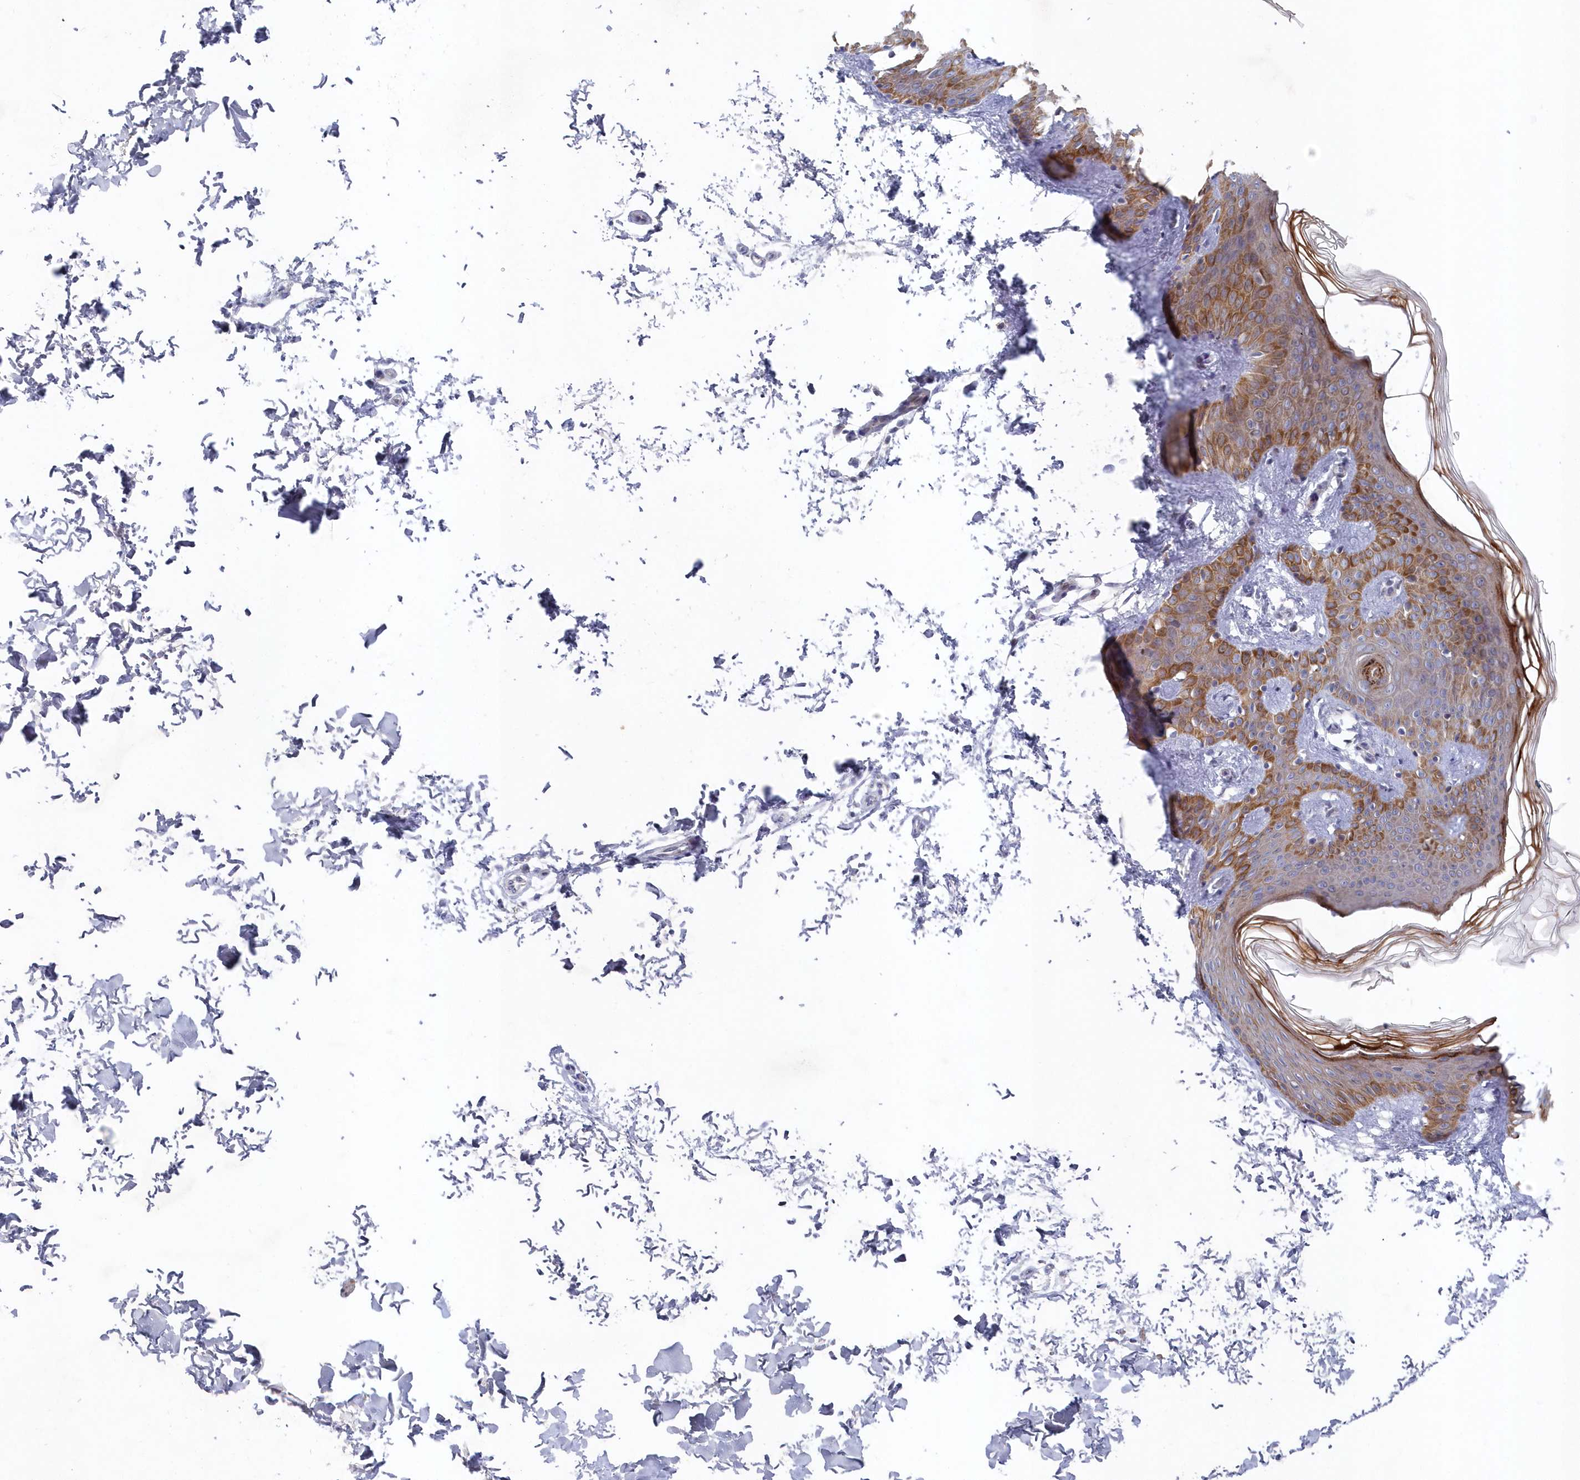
{"staining": {"intensity": "negative", "quantity": "none", "location": "none"}, "tissue": "skin", "cell_type": "Fibroblasts", "image_type": "normal", "snomed": [{"axis": "morphology", "description": "Normal tissue, NOS"}, {"axis": "morphology", "description": "Neoplasm, benign, NOS"}, {"axis": "topography", "description": "Skin"}, {"axis": "topography", "description": "Soft tissue"}], "caption": "Fibroblasts show no significant protein positivity in unremarkable skin.", "gene": "KIAA1586", "patient": {"sex": "male", "age": 26}}